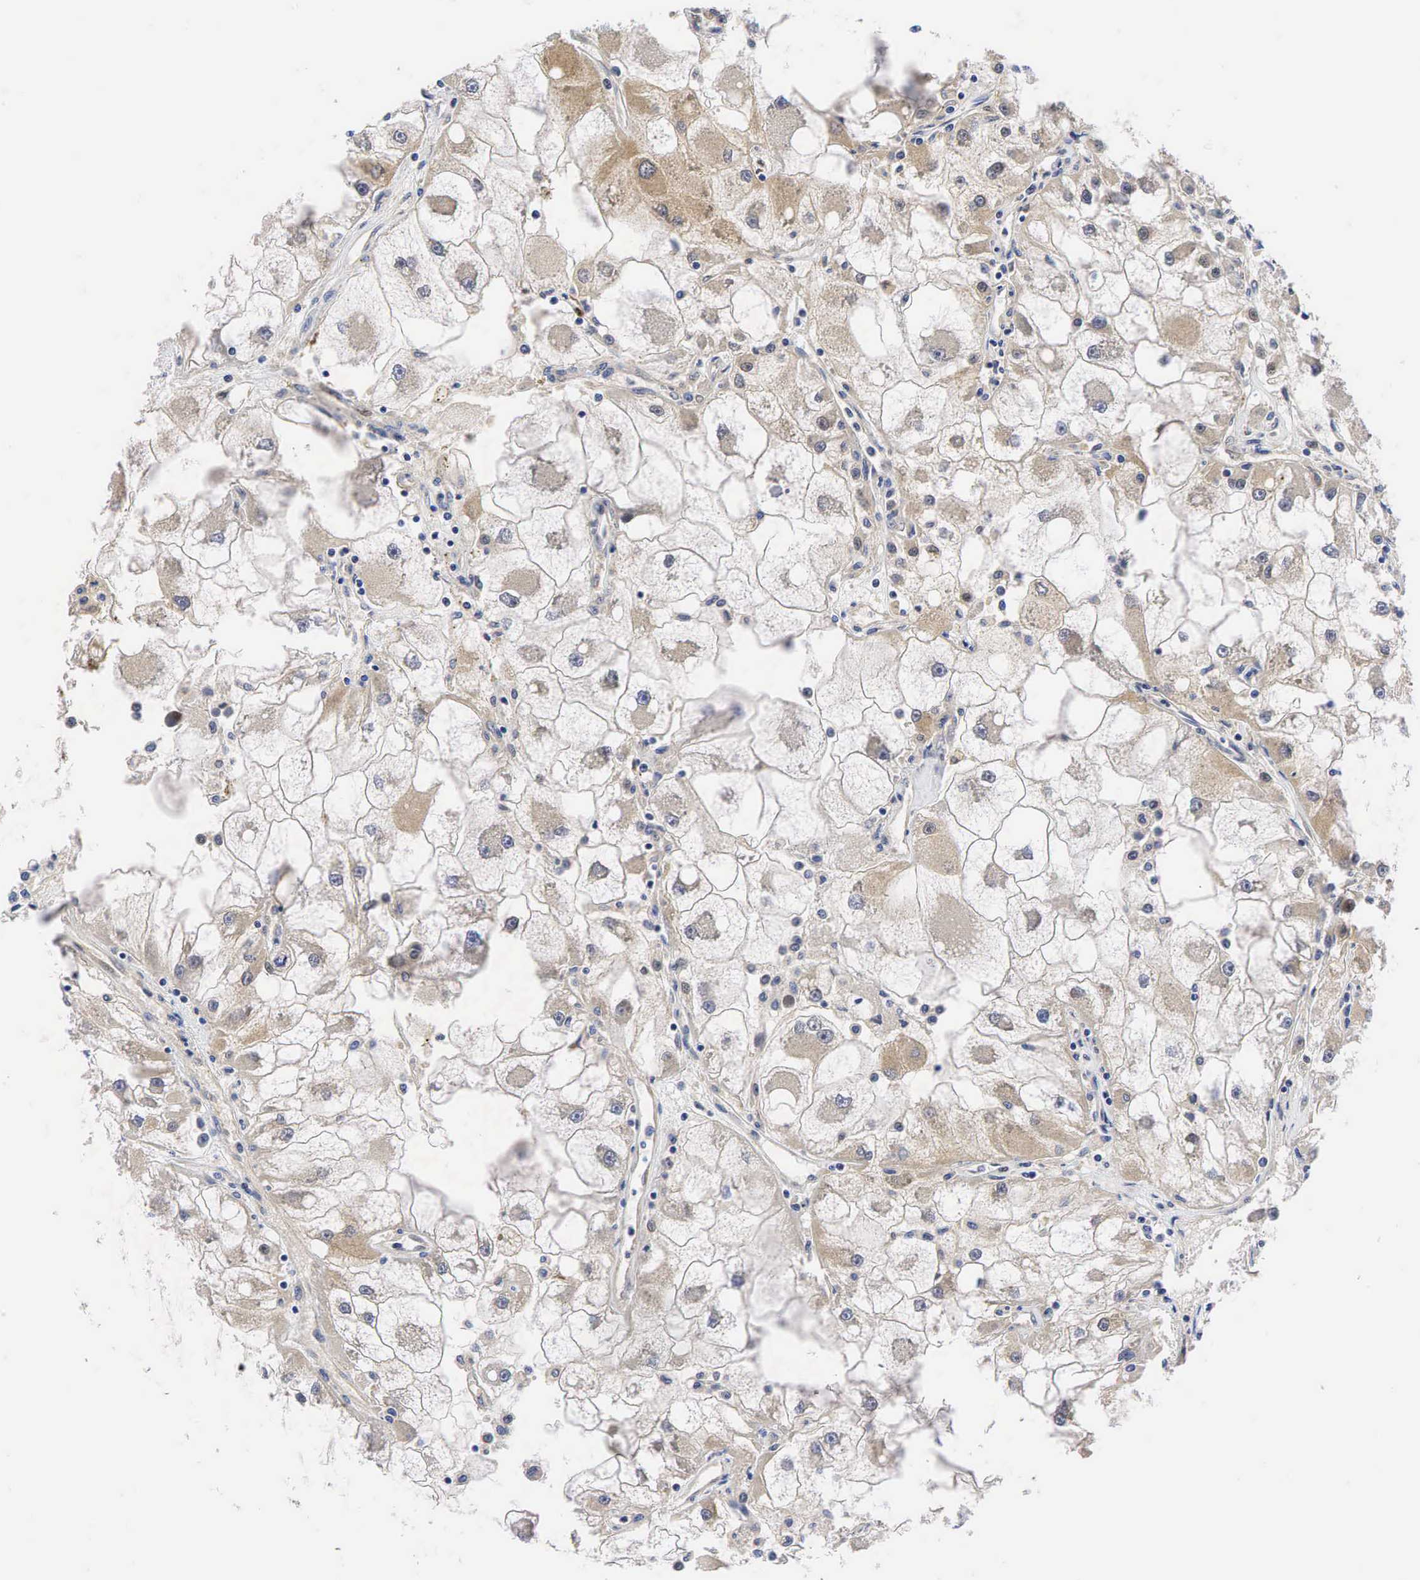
{"staining": {"intensity": "moderate", "quantity": "<25%", "location": "cytoplasmic/membranous"}, "tissue": "renal cancer", "cell_type": "Tumor cells", "image_type": "cancer", "snomed": [{"axis": "morphology", "description": "Adenocarcinoma, NOS"}, {"axis": "topography", "description": "Kidney"}], "caption": "Brown immunohistochemical staining in human adenocarcinoma (renal) demonstrates moderate cytoplasmic/membranous positivity in approximately <25% of tumor cells.", "gene": "CCND1", "patient": {"sex": "female", "age": 73}}